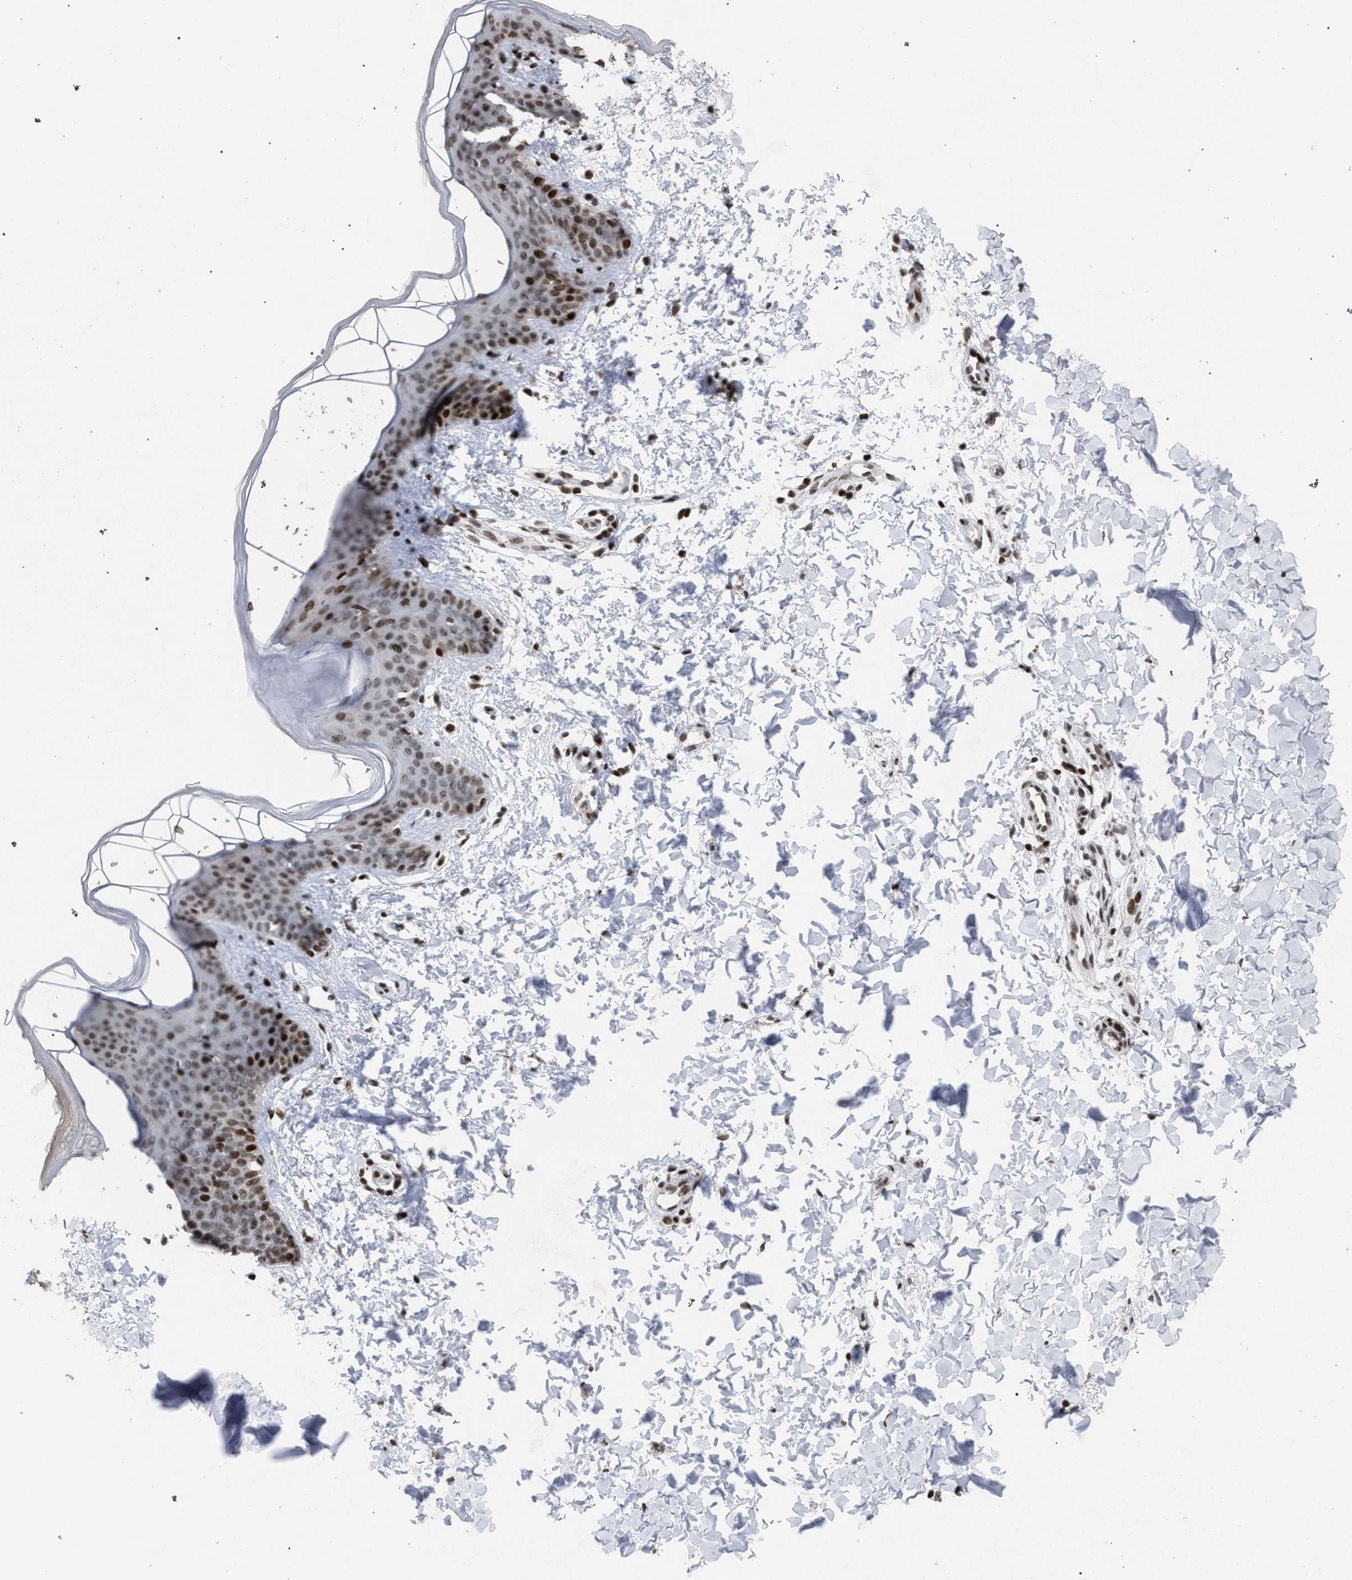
{"staining": {"intensity": "strong", "quantity": ">75%", "location": "nuclear"}, "tissue": "skin", "cell_type": "Fibroblasts", "image_type": "normal", "snomed": [{"axis": "morphology", "description": "Normal tissue, NOS"}, {"axis": "topography", "description": "Skin"}], "caption": "Protein expression analysis of normal skin reveals strong nuclear staining in about >75% of fibroblasts.", "gene": "FOXD3", "patient": {"sex": "female", "age": 17}}